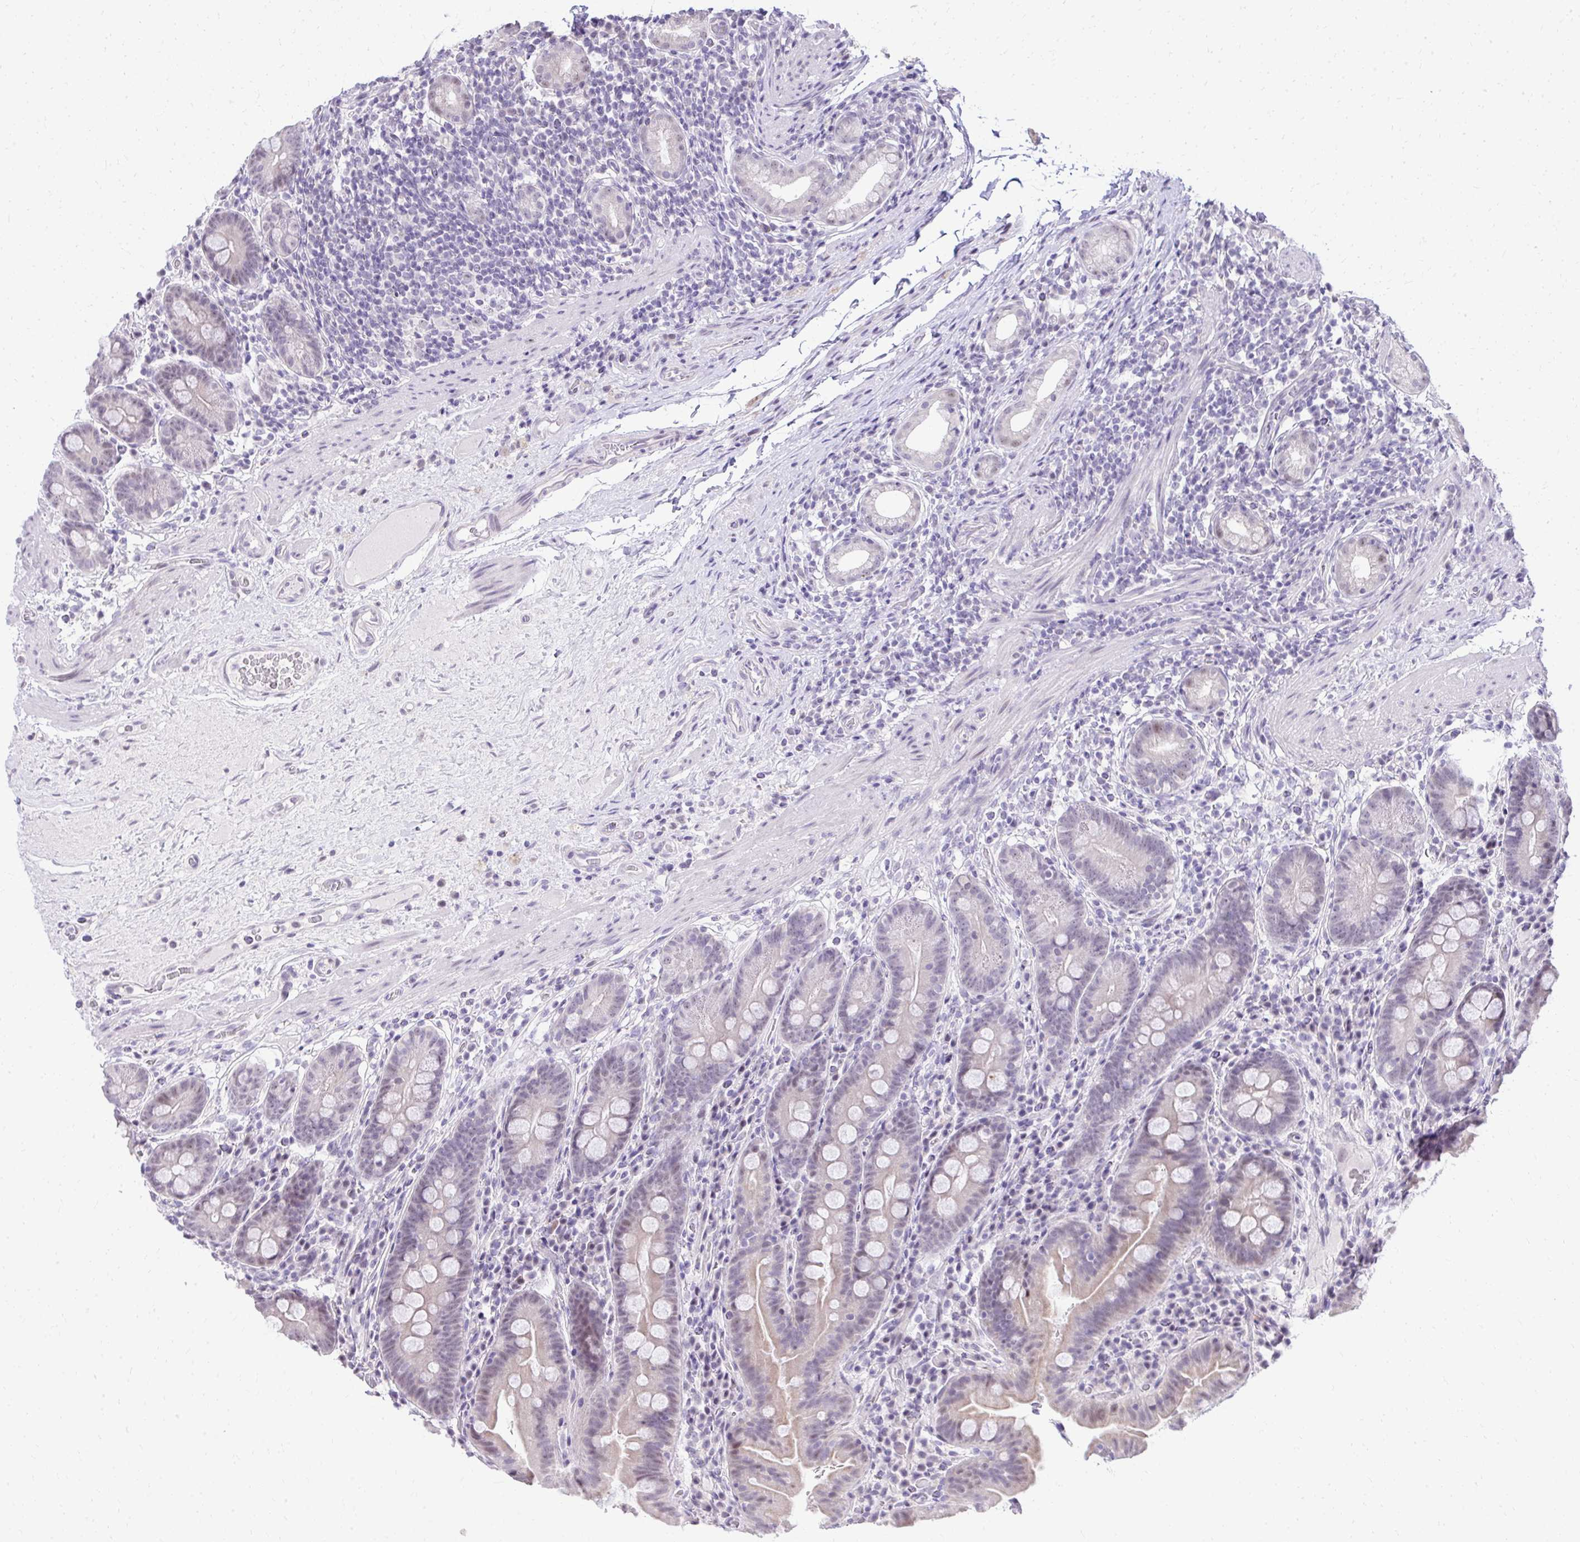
{"staining": {"intensity": "weak", "quantity": "<25%", "location": "nuclear"}, "tissue": "small intestine", "cell_type": "Glandular cells", "image_type": "normal", "snomed": [{"axis": "morphology", "description": "Normal tissue, NOS"}, {"axis": "topography", "description": "Small intestine"}], "caption": "Immunohistochemistry micrograph of benign human small intestine stained for a protein (brown), which shows no expression in glandular cells.", "gene": "EID3", "patient": {"sex": "male", "age": 26}}